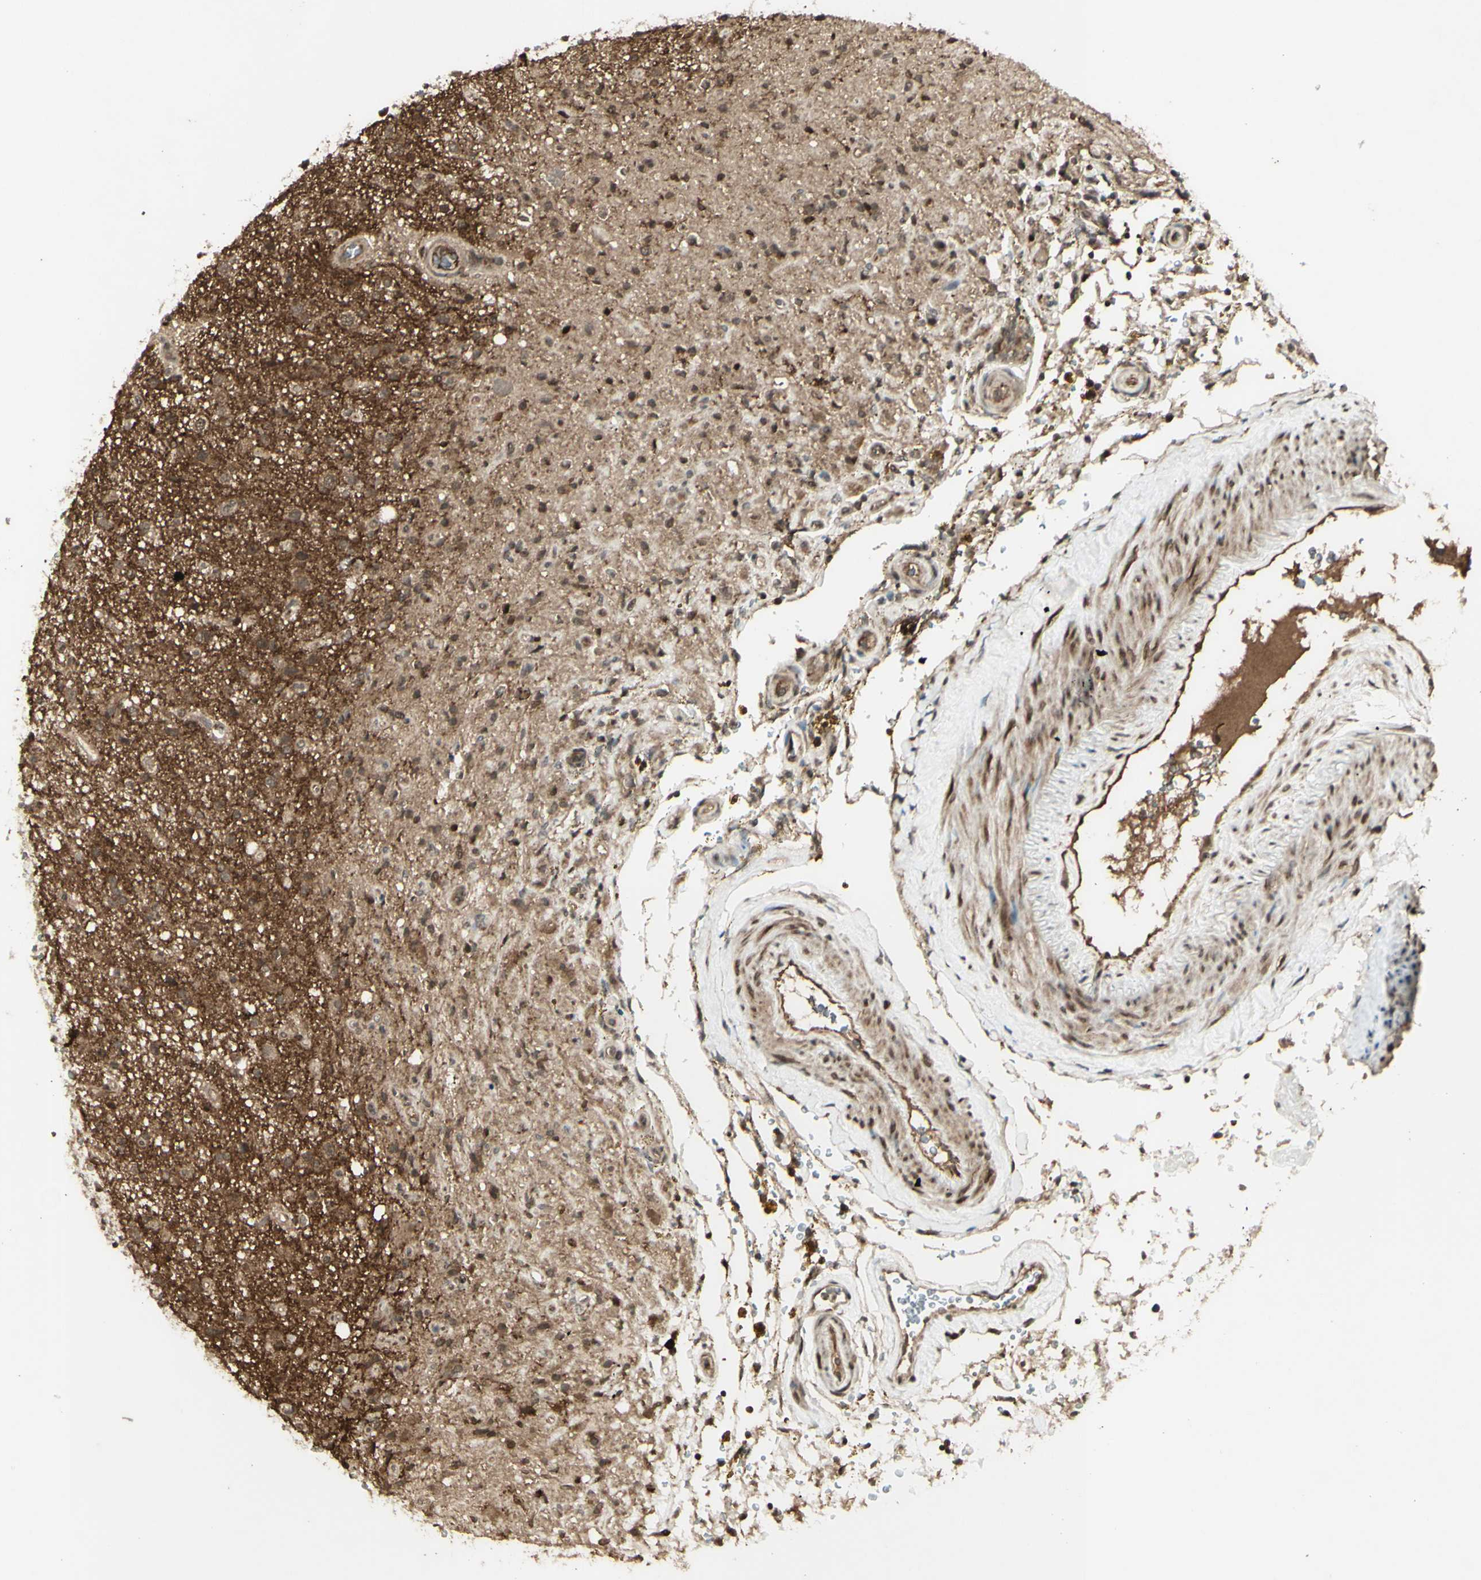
{"staining": {"intensity": "moderate", "quantity": ">75%", "location": "cytoplasmic/membranous,nuclear"}, "tissue": "glioma", "cell_type": "Tumor cells", "image_type": "cancer", "snomed": [{"axis": "morphology", "description": "Glioma, malignant, High grade"}, {"axis": "topography", "description": "Brain"}], "caption": "Human malignant high-grade glioma stained for a protein (brown) shows moderate cytoplasmic/membranous and nuclear positive expression in about >75% of tumor cells.", "gene": "BLNK", "patient": {"sex": "male", "age": 33}}